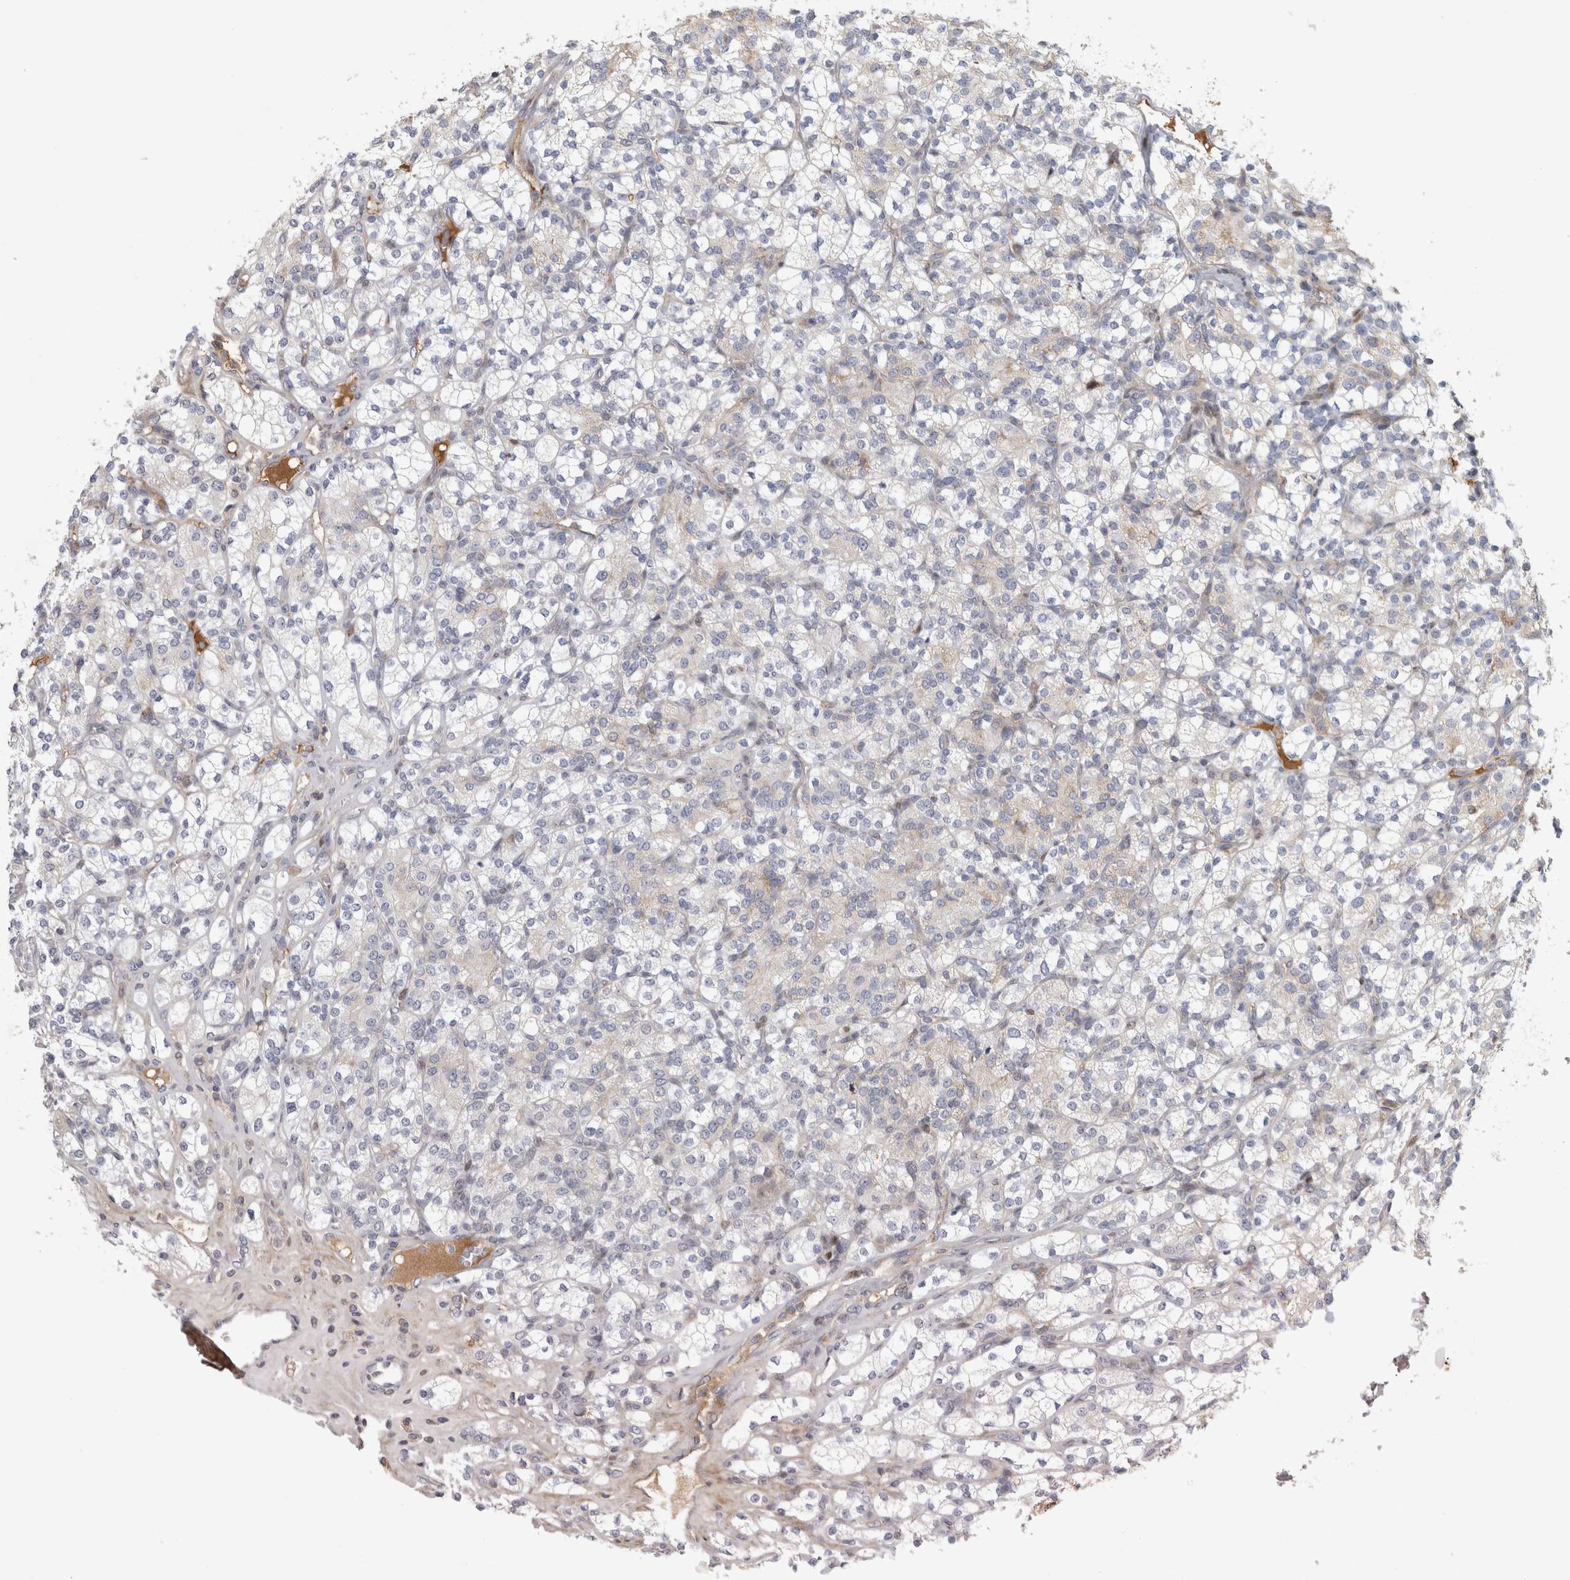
{"staining": {"intensity": "negative", "quantity": "none", "location": "none"}, "tissue": "renal cancer", "cell_type": "Tumor cells", "image_type": "cancer", "snomed": [{"axis": "morphology", "description": "Adenocarcinoma, NOS"}, {"axis": "topography", "description": "Kidney"}], "caption": "DAB (3,3'-diaminobenzidine) immunohistochemical staining of adenocarcinoma (renal) displays no significant positivity in tumor cells.", "gene": "RBM48", "patient": {"sex": "male", "age": 77}}